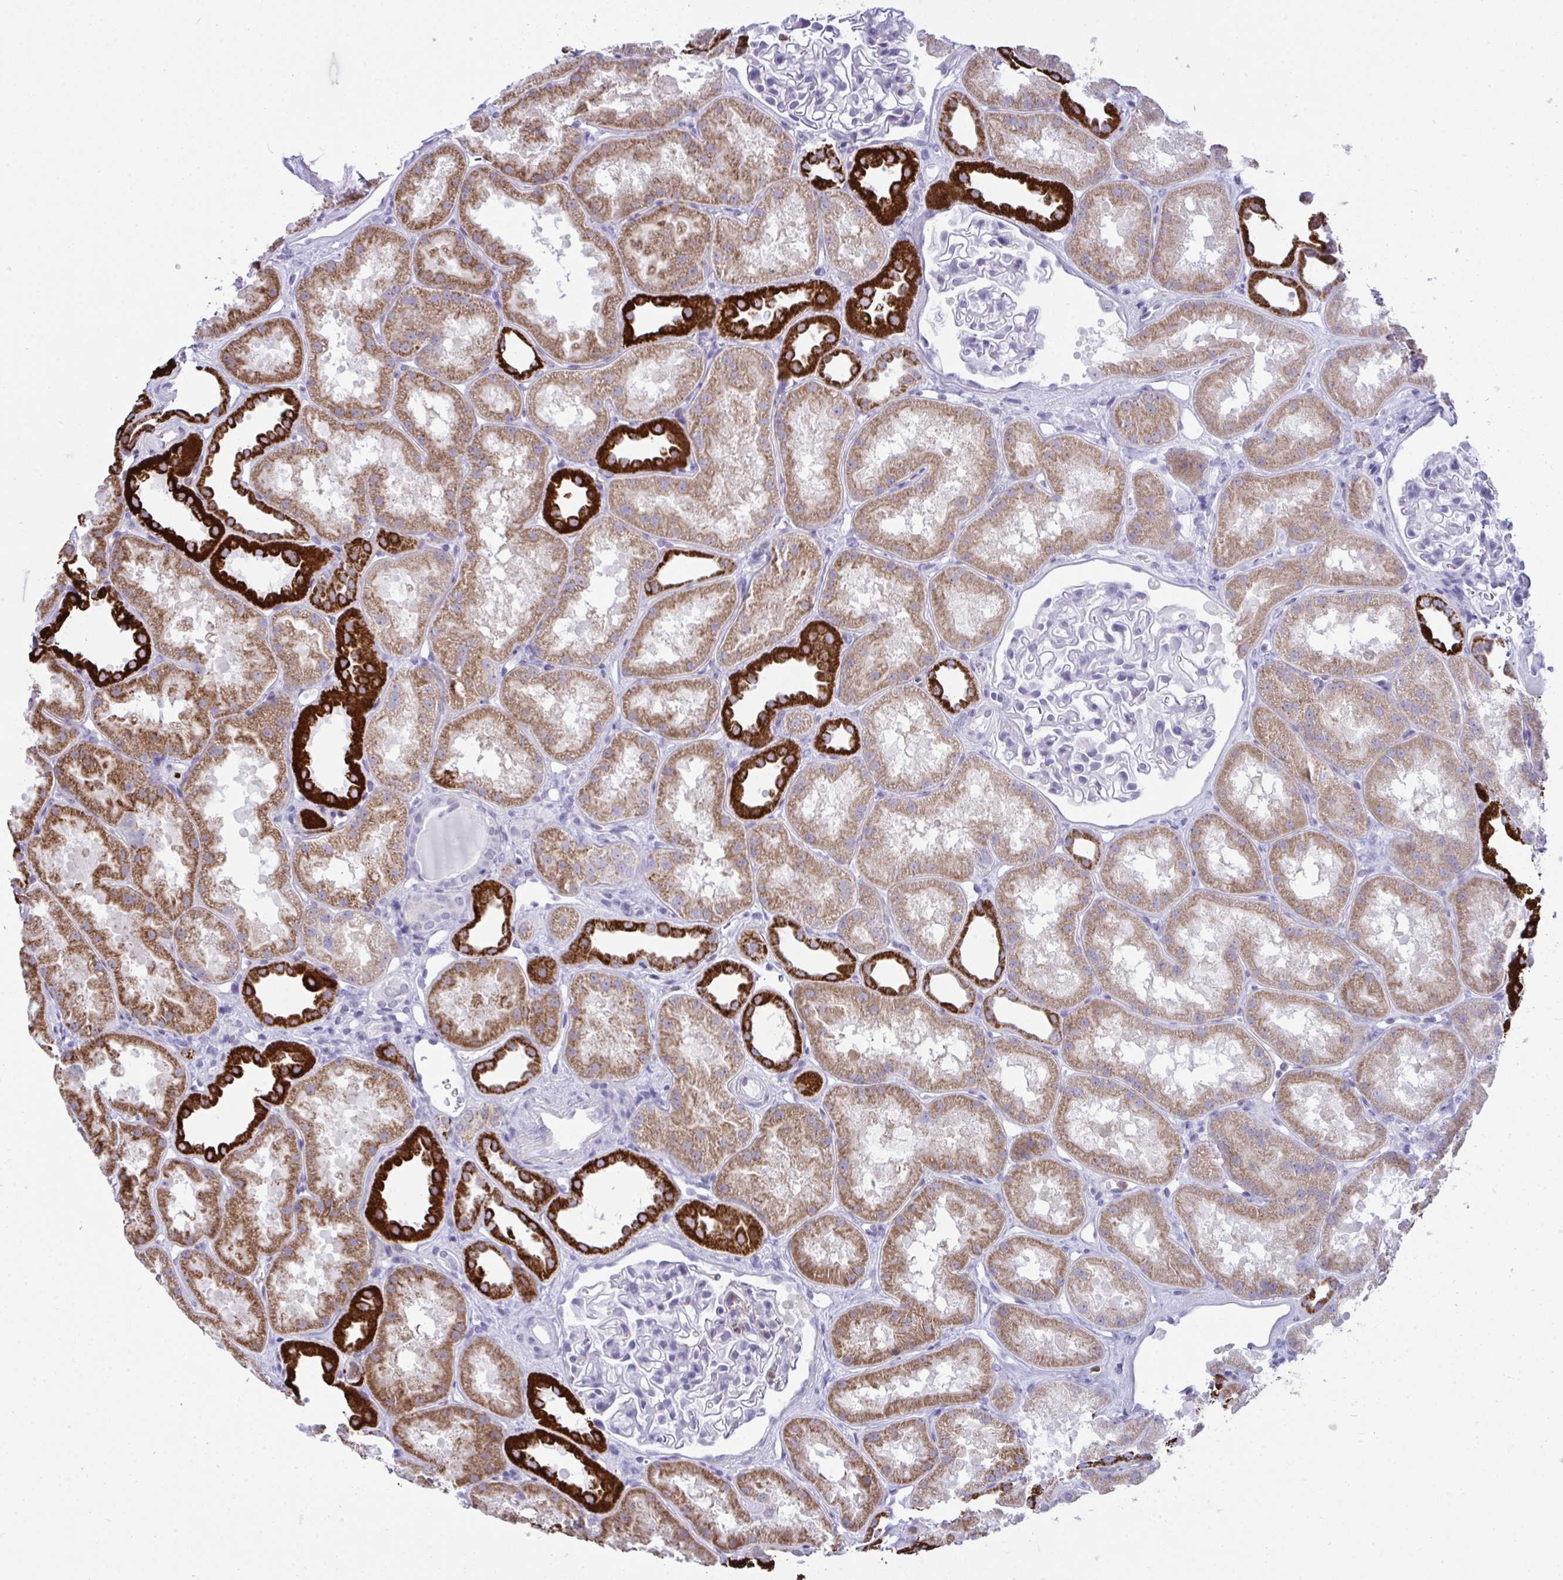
{"staining": {"intensity": "negative", "quantity": "none", "location": "none"}, "tissue": "kidney", "cell_type": "Cells in glomeruli", "image_type": "normal", "snomed": [{"axis": "morphology", "description": "Normal tissue, NOS"}, {"axis": "topography", "description": "Kidney"}], "caption": "A high-resolution photomicrograph shows IHC staining of unremarkable kidney, which exhibits no significant positivity in cells in glomeruli.", "gene": "PLA2G12B", "patient": {"sex": "male", "age": 61}}